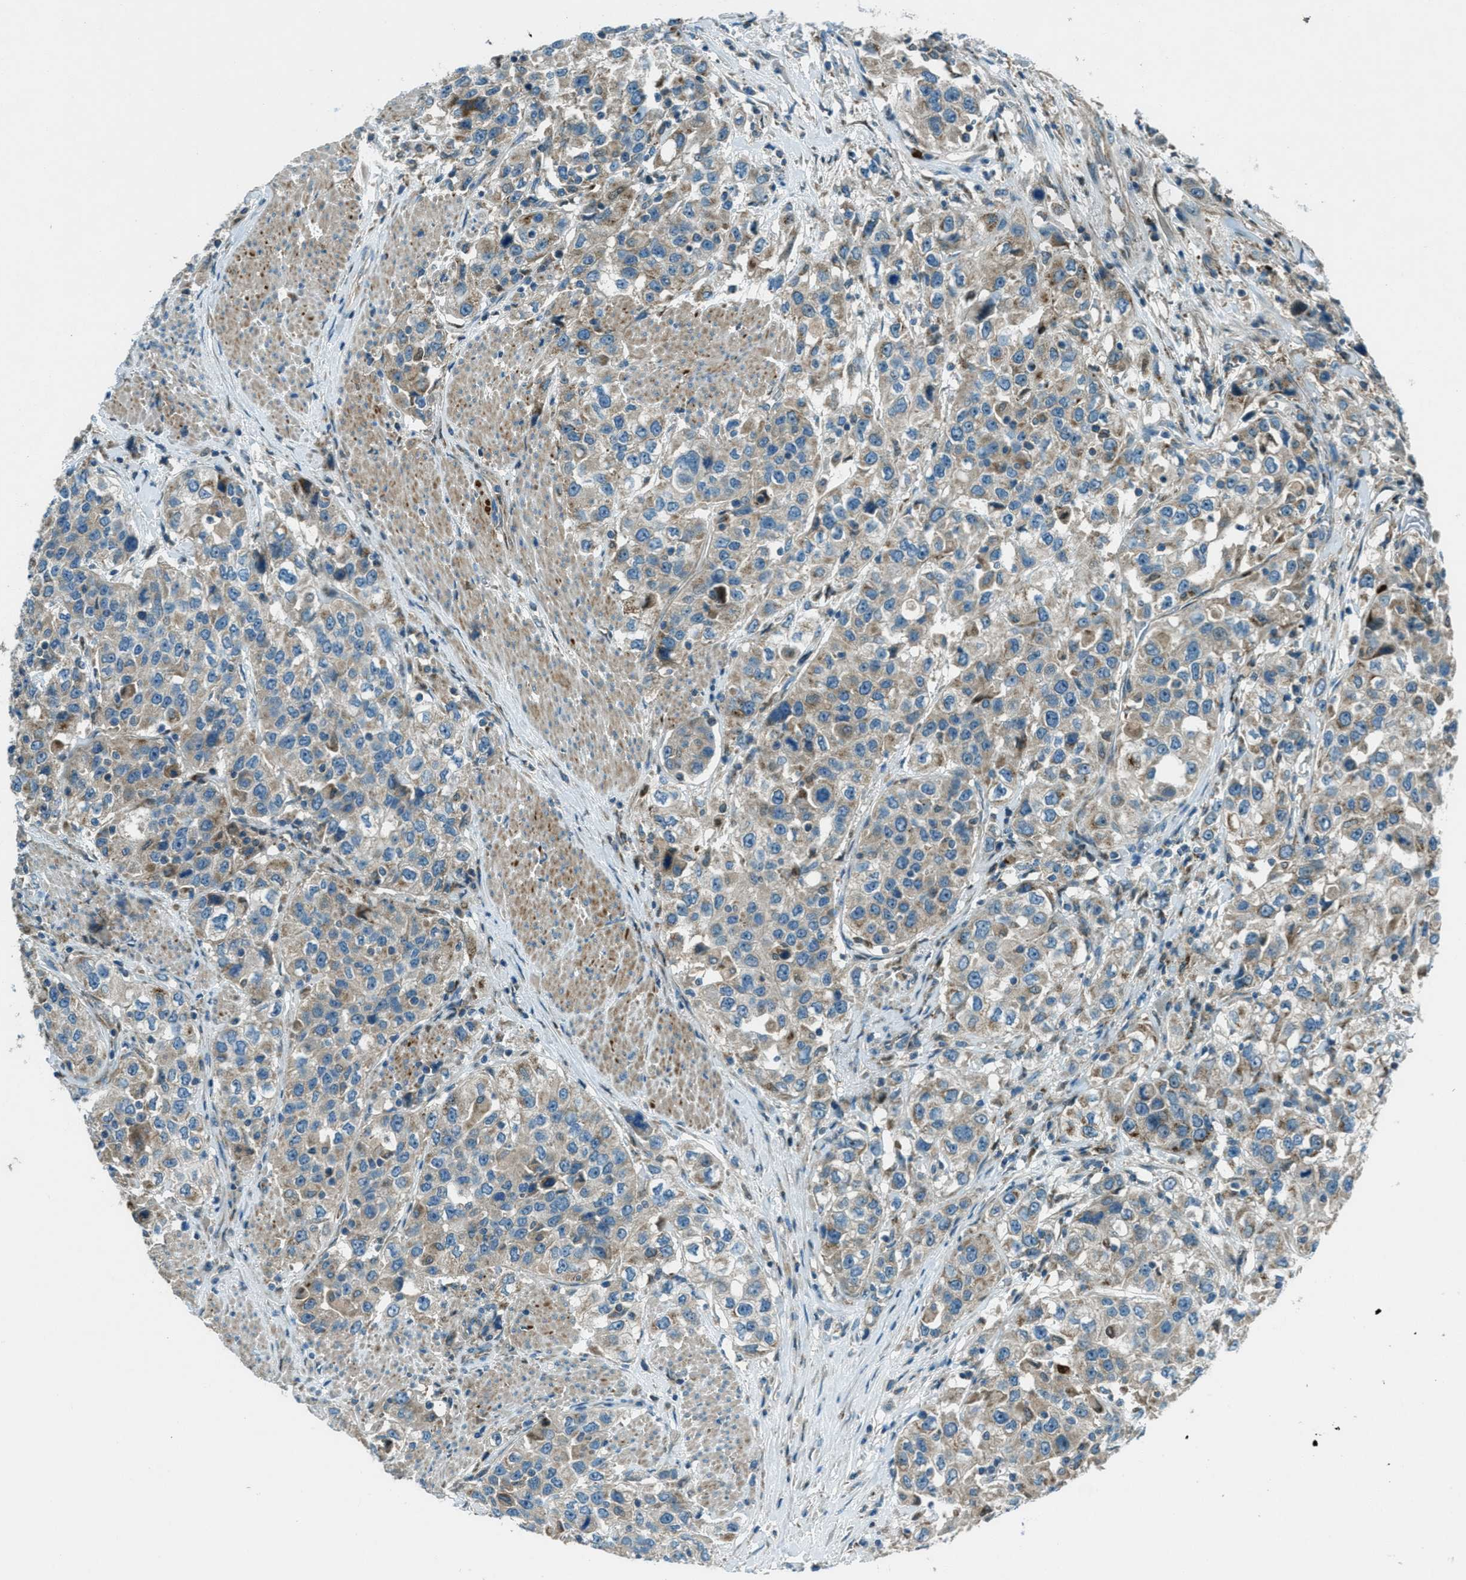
{"staining": {"intensity": "moderate", "quantity": "<25%", "location": "cytoplasmic/membranous"}, "tissue": "urothelial cancer", "cell_type": "Tumor cells", "image_type": "cancer", "snomed": [{"axis": "morphology", "description": "Urothelial carcinoma, High grade"}, {"axis": "topography", "description": "Urinary bladder"}], "caption": "Immunohistochemistry photomicrograph of urothelial carcinoma (high-grade) stained for a protein (brown), which displays low levels of moderate cytoplasmic/membranous staining in approximately <25% of tumor cells.", "gene": "FAR1", "patient": {"sex": "female", "age": 80}}